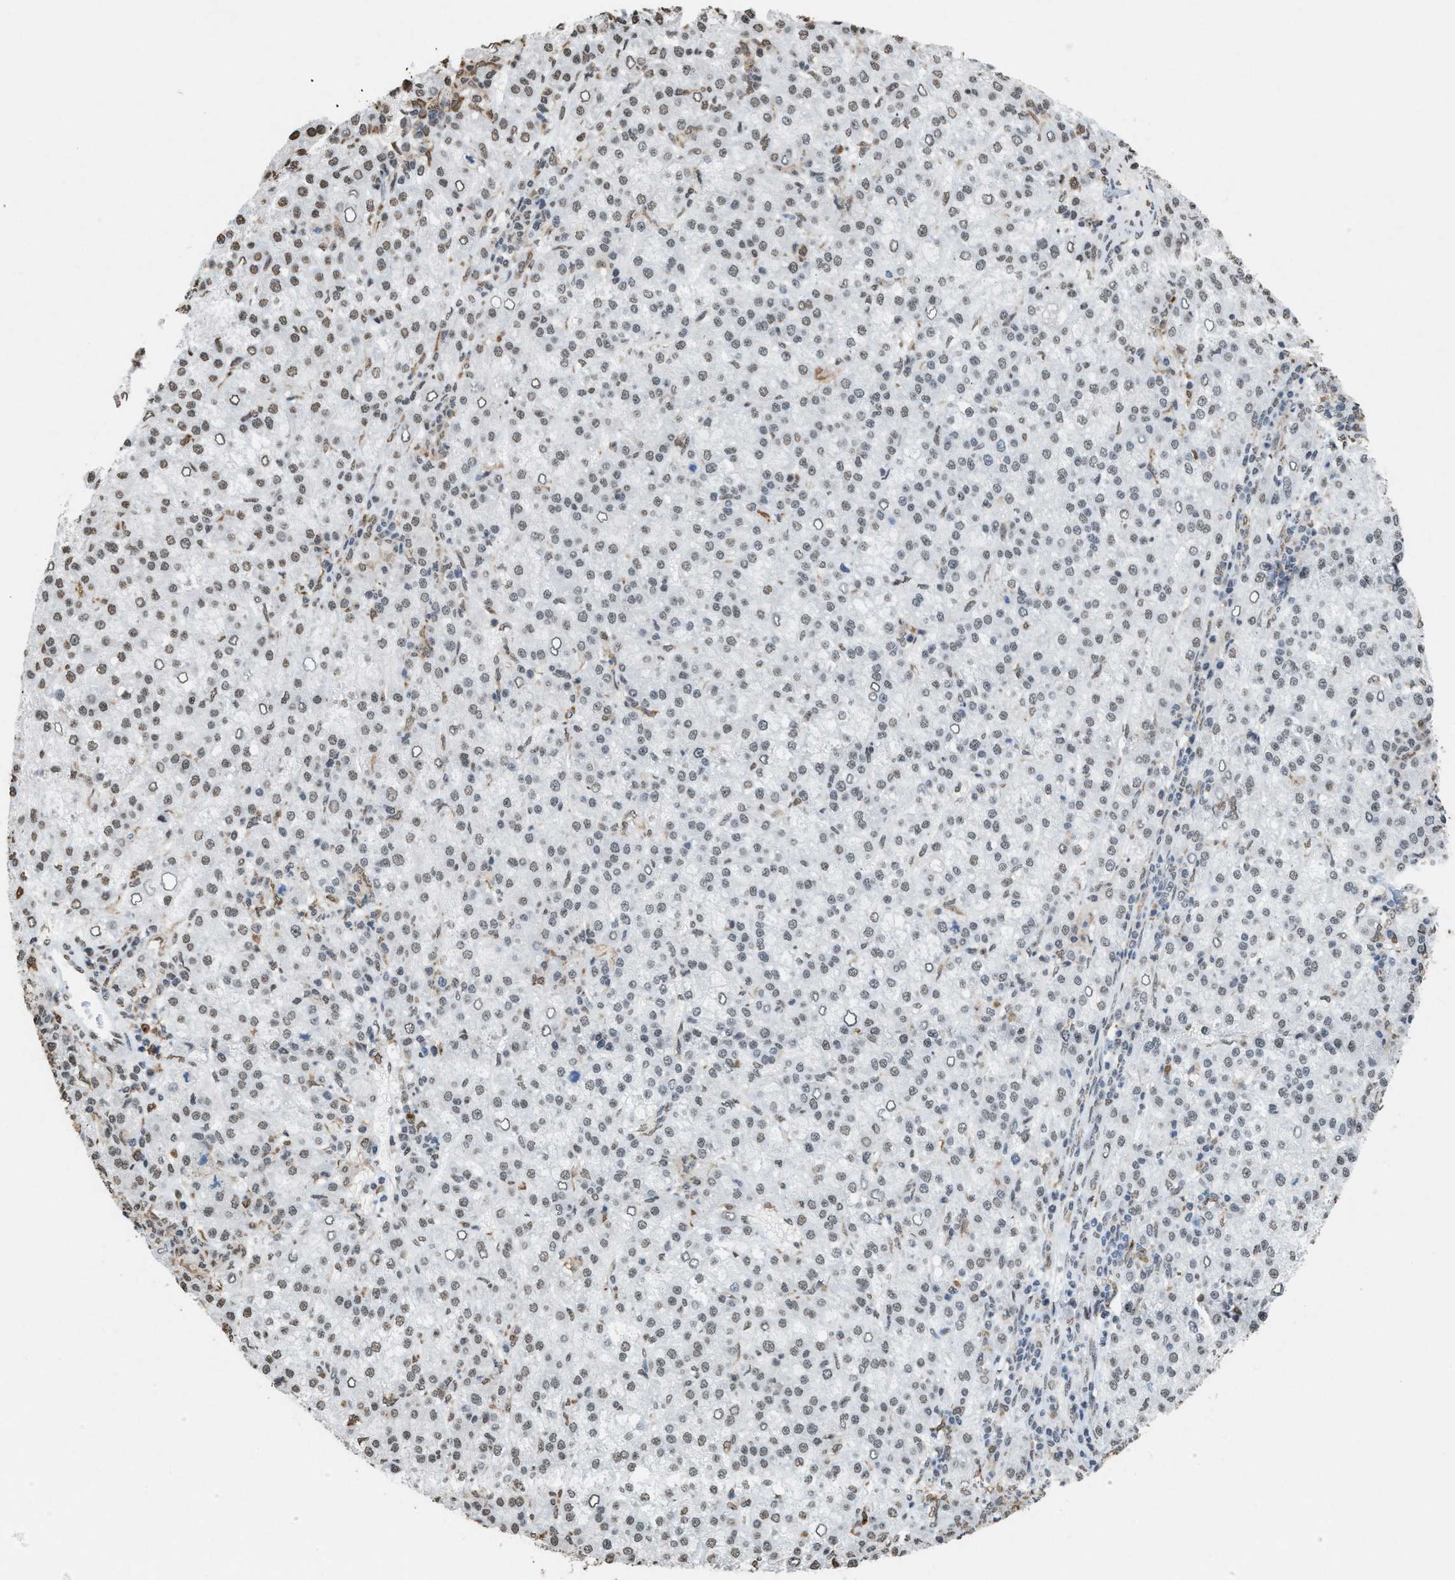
{"staining": {"intensity": "weak", "quantity": "<25%", "location": "nuclear"}, "tissue": "liver cancer", "cell_type": "Tumor cells", "image_type": "cancer", "snomed": [{"axis": "morphology", "description": "Carcinoma, Hepatocellular, NOS"}, {"axis": "topography", "description": "Liver"}], "caption": "Liver cancer (hepatocellular carcinoma) was stained to show a protein in brown. There is no significant expression in tumor cells.", "gene": "NUP88", "patient": {"sex": "female", "age": 58}}